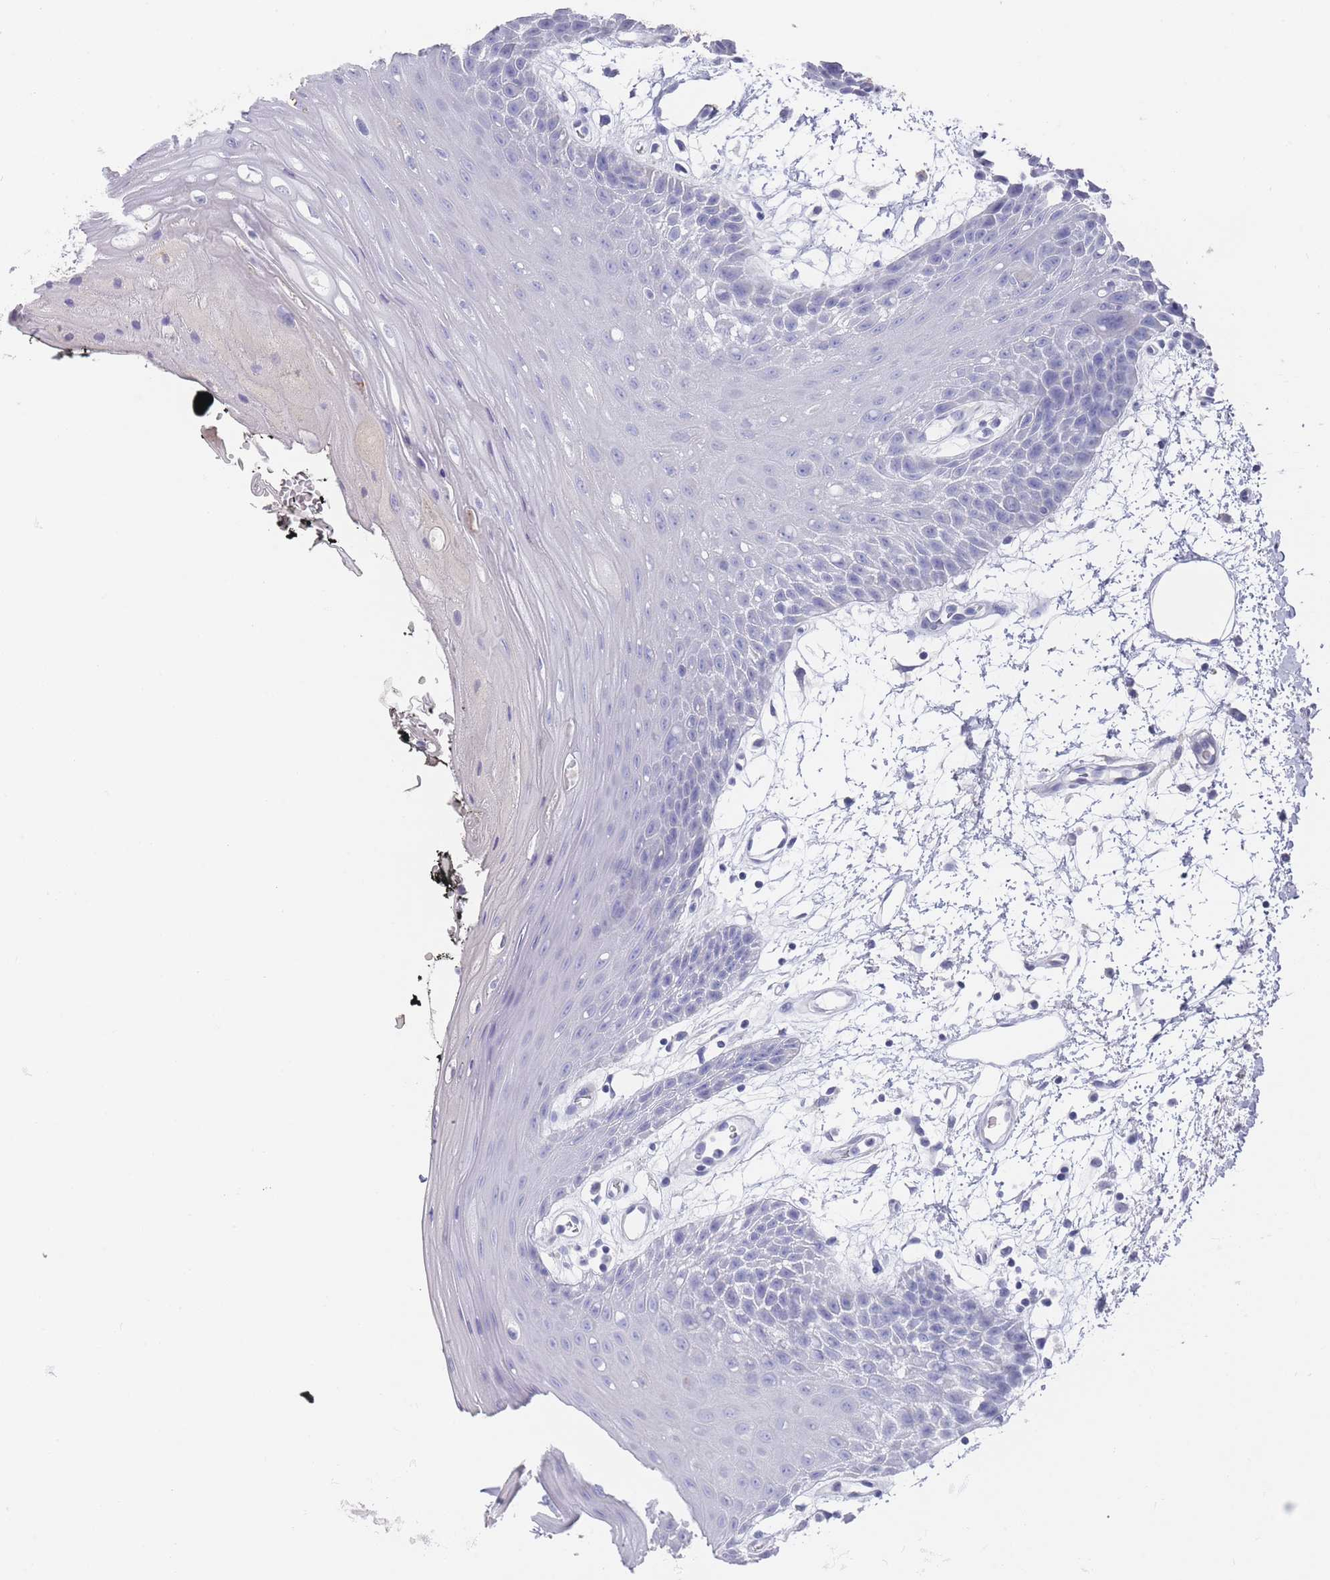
{"staining": {"intensity": "negative", "quantity": "none", "location": "none"}, "tissue": "oral mucosa", "cell_type": "Squamous epithelial cells", "image_type": "normal", "snomed": [{"axis": "morphology", "description": "Normal tissue, NOS"}, {"axis": "topography", "description": "Oral tissue"}, {"axis": "topography", "description": "Tounge, NOS"}], "caption": "Protein analysis of benign oral mucosa demonstrates no significant expression in squamous epithelial cells.", "gene": "SCCPDH", "patient": {"sex": "female", "age": 59}}